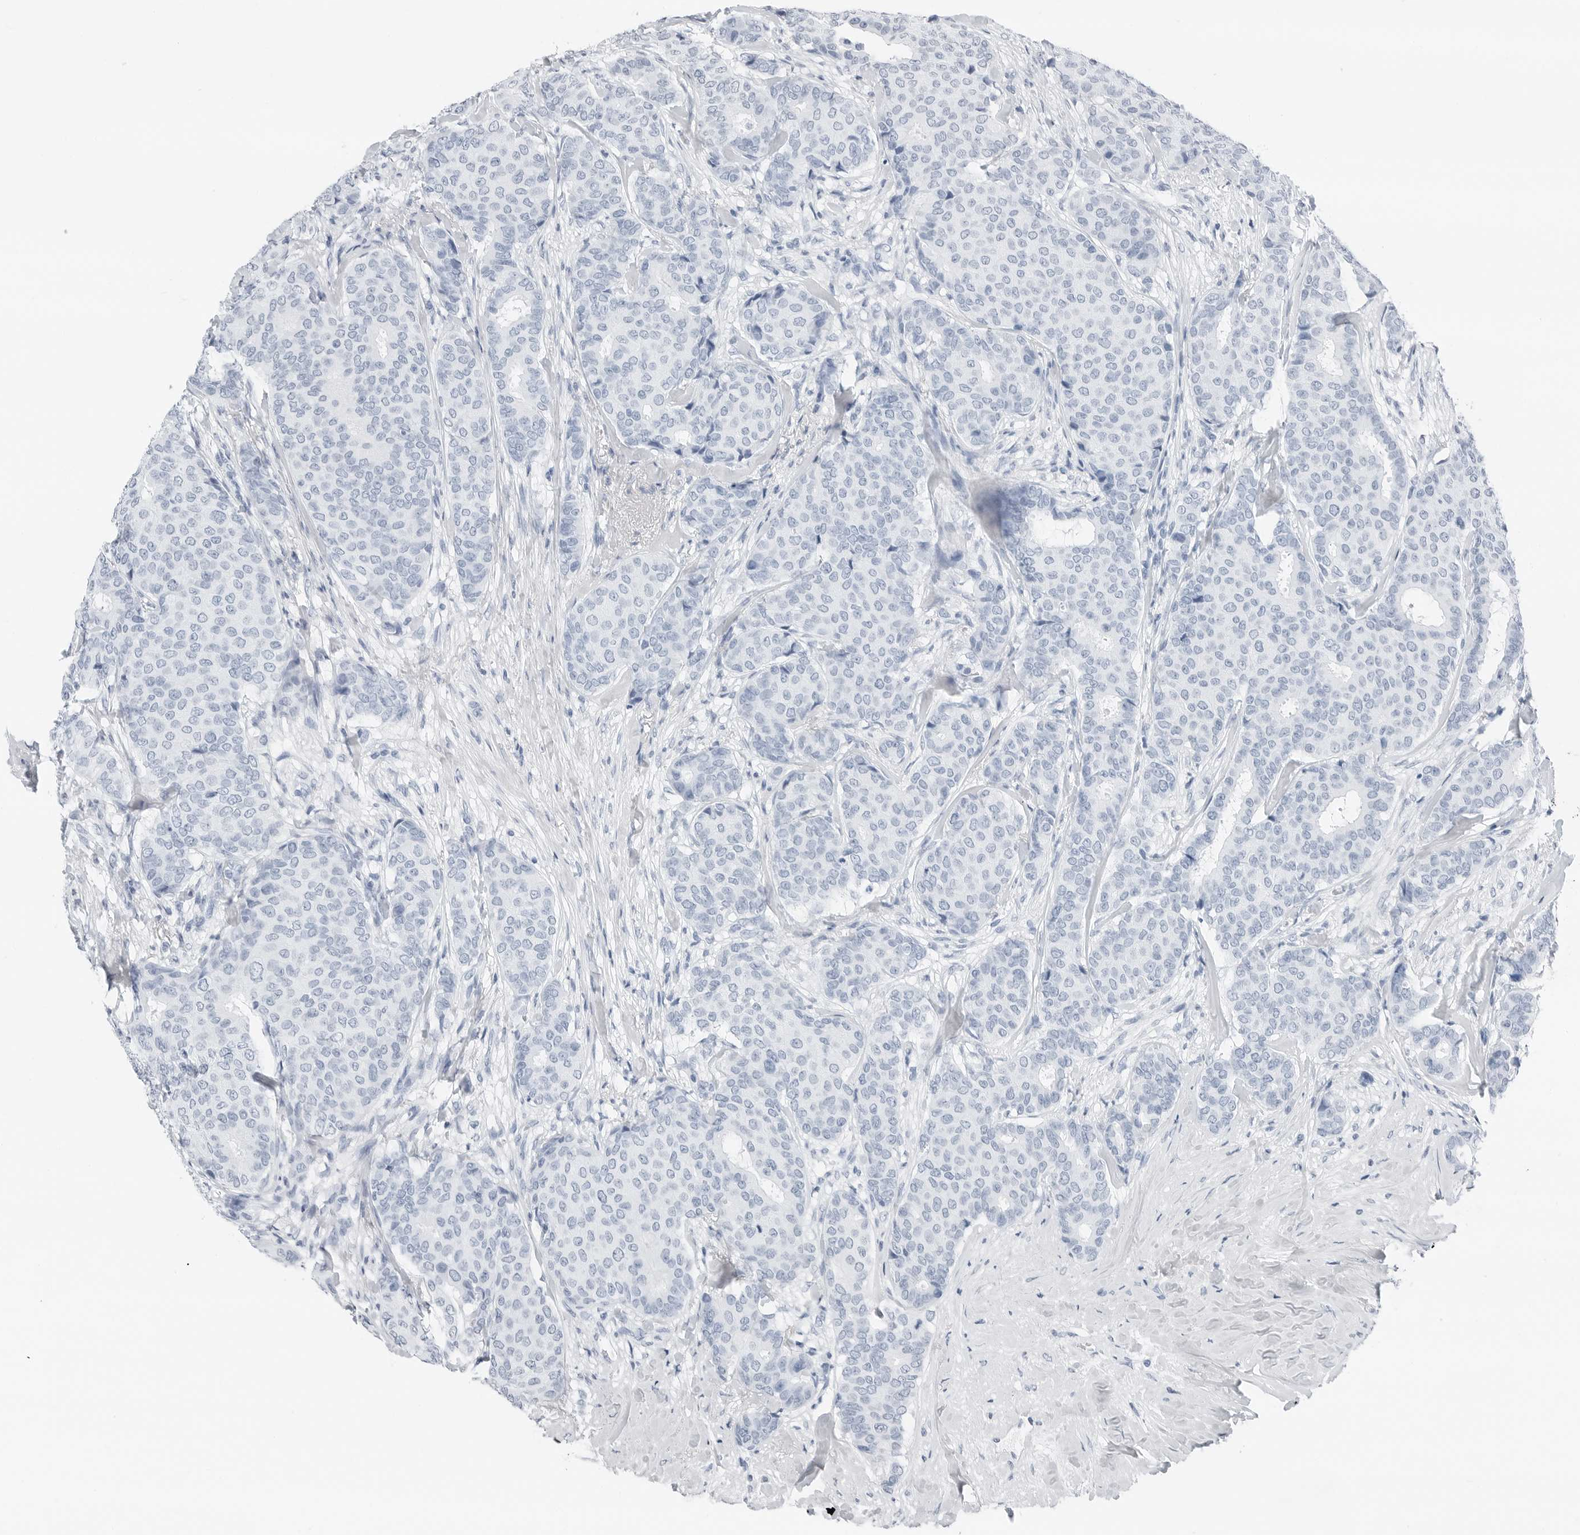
{"staining": {"intensity": "negative", "quantity": "none", "location": "none"}, "tissue": "breast cancer", "cell_type": "Tumor cells", "image_type": "cancer", "snomed": [{"axis": "morphology", "description": "Duct carcinoma"}, {"axis": "topography", "description": "Breast"}], "caption": "Protein analysis of breast cancer (intraductal carcinoma) demonstrates no significant staining in tumor cells.", "gene": "SLPI", "patient": {"sex": "female", "age": 75}}